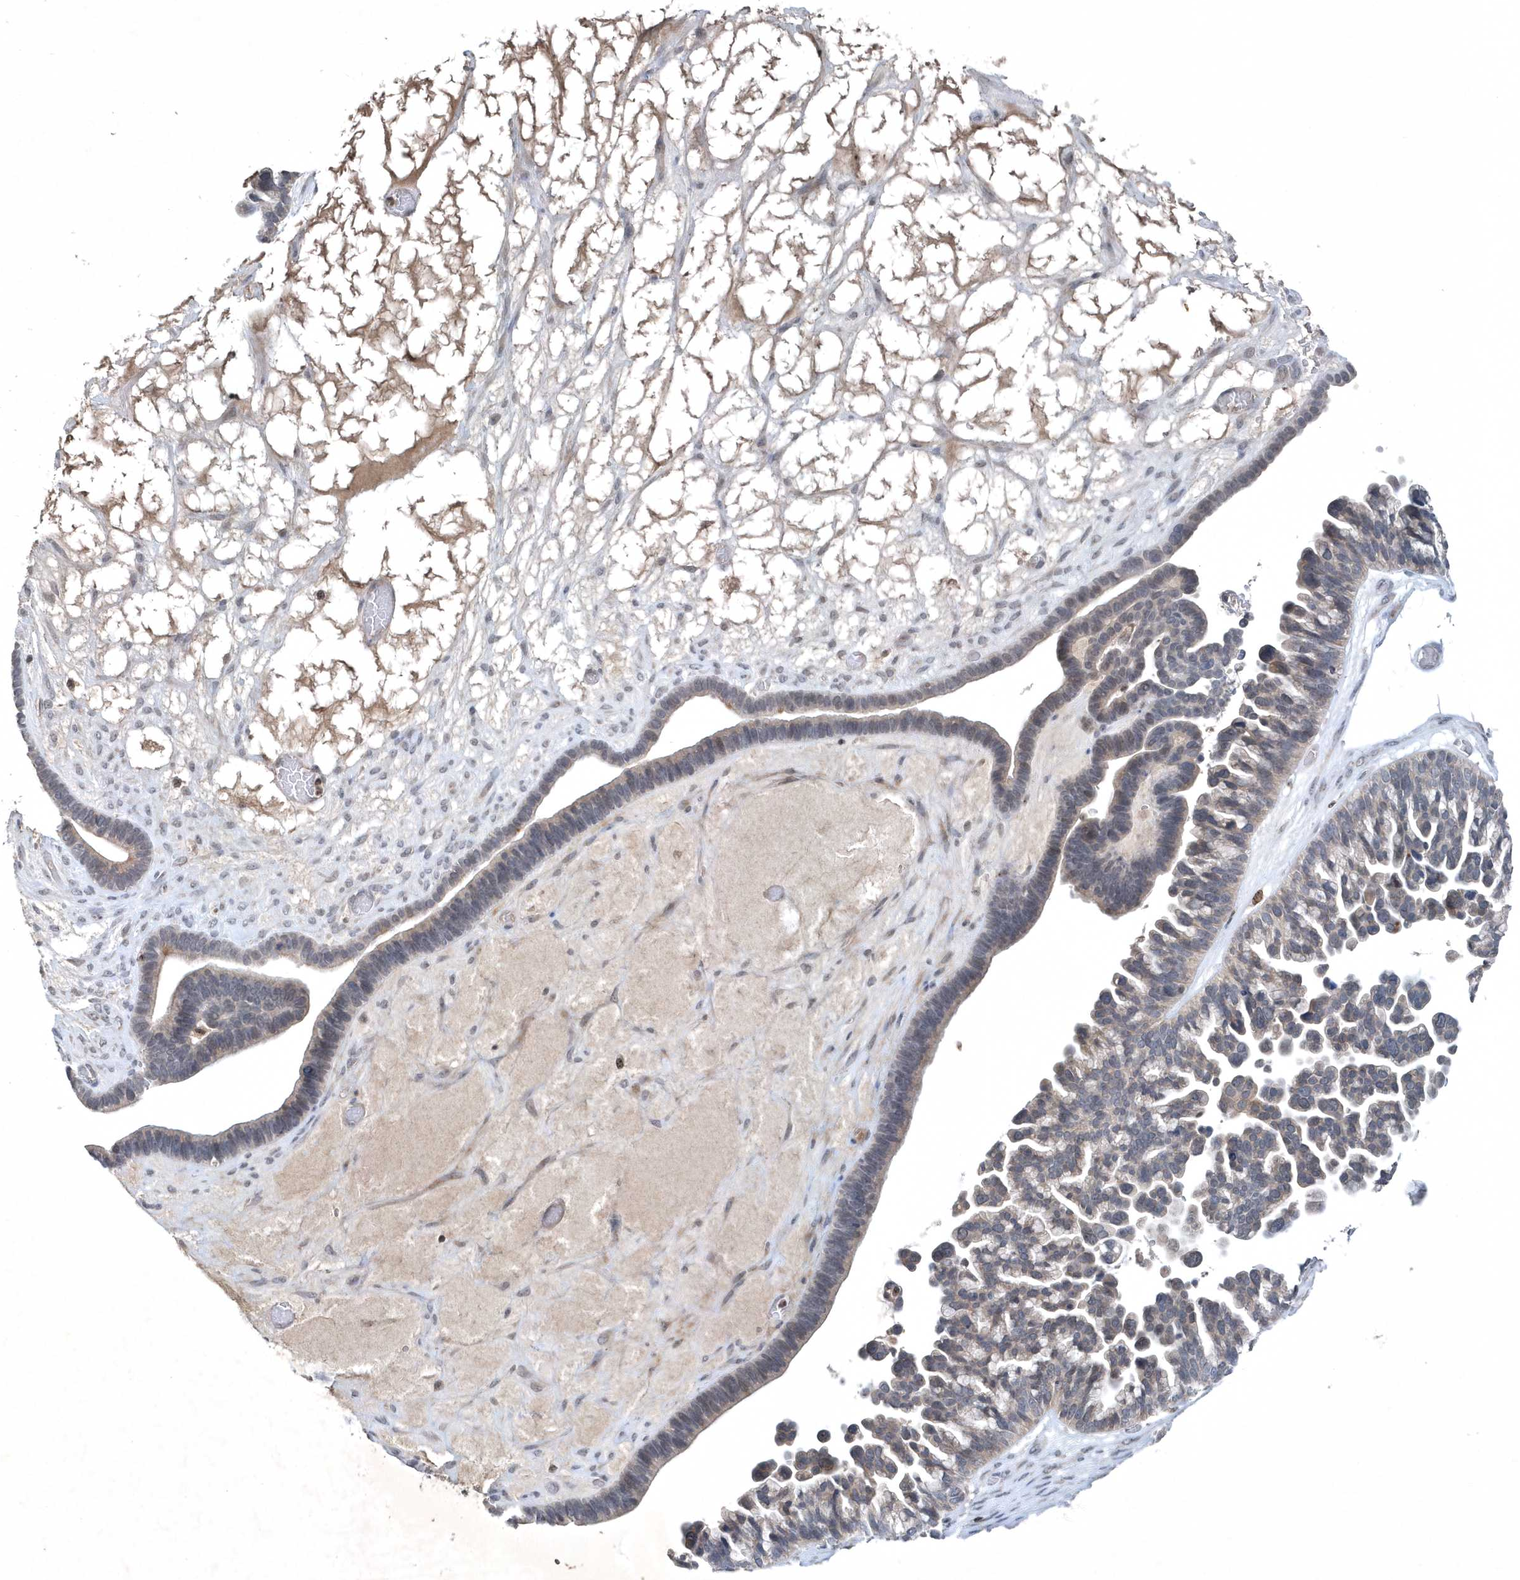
{"staining": {"intensity": "weak", "quantity": "<25%", "location": "nuclear"}, "tissue": "ovarian cancer", "cell_type": "Tumor cells", "image_type": "cancer", "snomed": [{"axis": "morphology", "description": "Cystadenocarcinoma, serous, NOS"}, {"axis": "topography", "description": "Ovary"}], "caption": "Ovarian serous cystadenocarcinoma was stained to show a protein in brown. There is no significant positivity in tumor cells.", "gene": "QTRT2", "patient": {"sex": "female", "age": 56}}